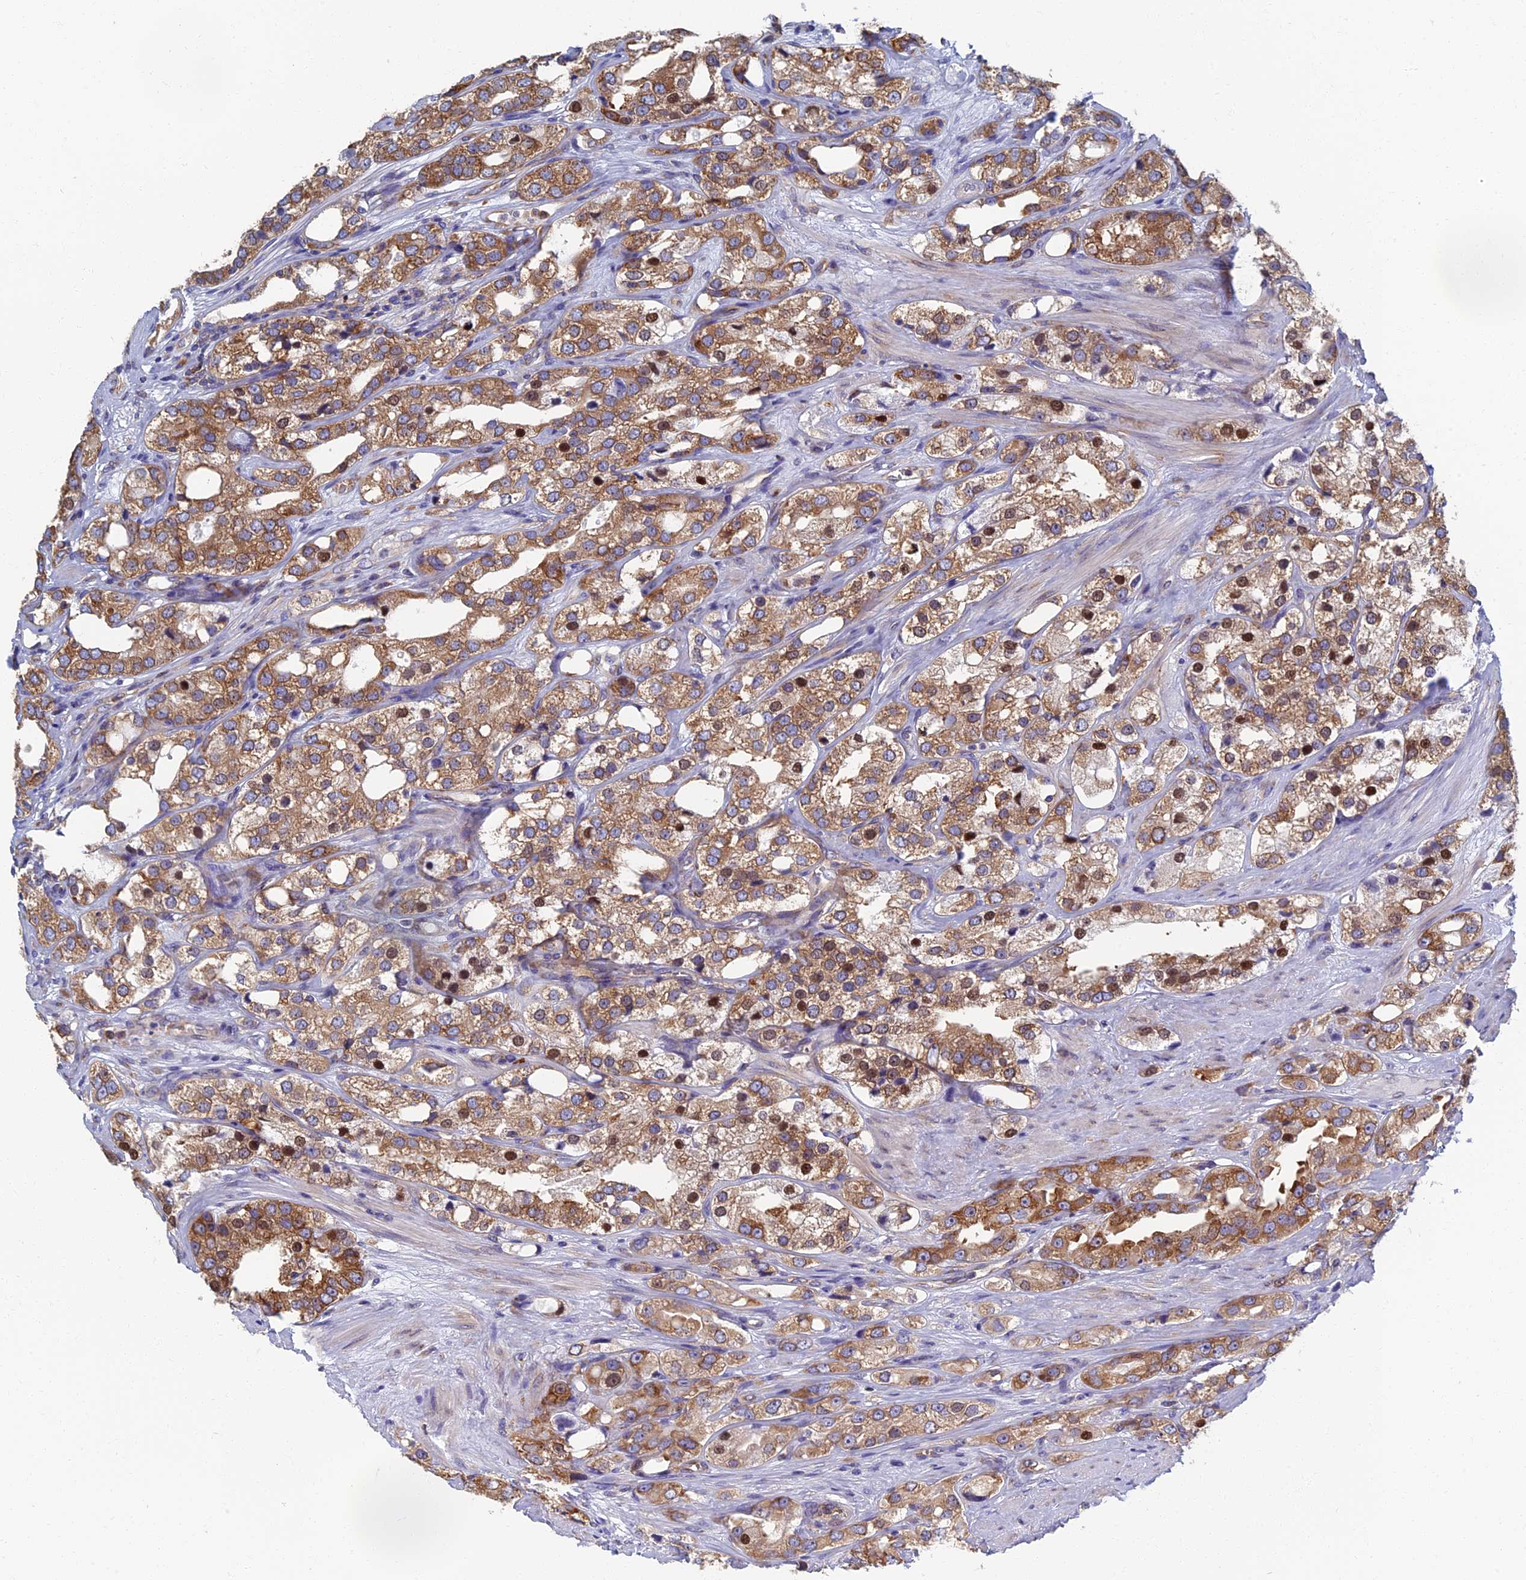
{"staining": {"intensity": "moderate", "quantity": ">75%", "location": "cytoplasmic/membranous,nuclear"}, "tissue": "prostate cancer", "cell_type": "Tumor cells", "image_type": "cancer", "snomed": [{"axis": "morphology", "description": "Adenocarcinoma, NOS"}, {"axis": "topography", "description": "Prostate"}], "caption": "About >75% of tumor cells in human prostate cancer (adenocarcinoma) reveal moderate cytoplasmic/membranous and nuclear protein expression as visualized by brown immunohistochemical staining.", "gene": "YBX1", "patient": {"sex": "male", "age": 79}}